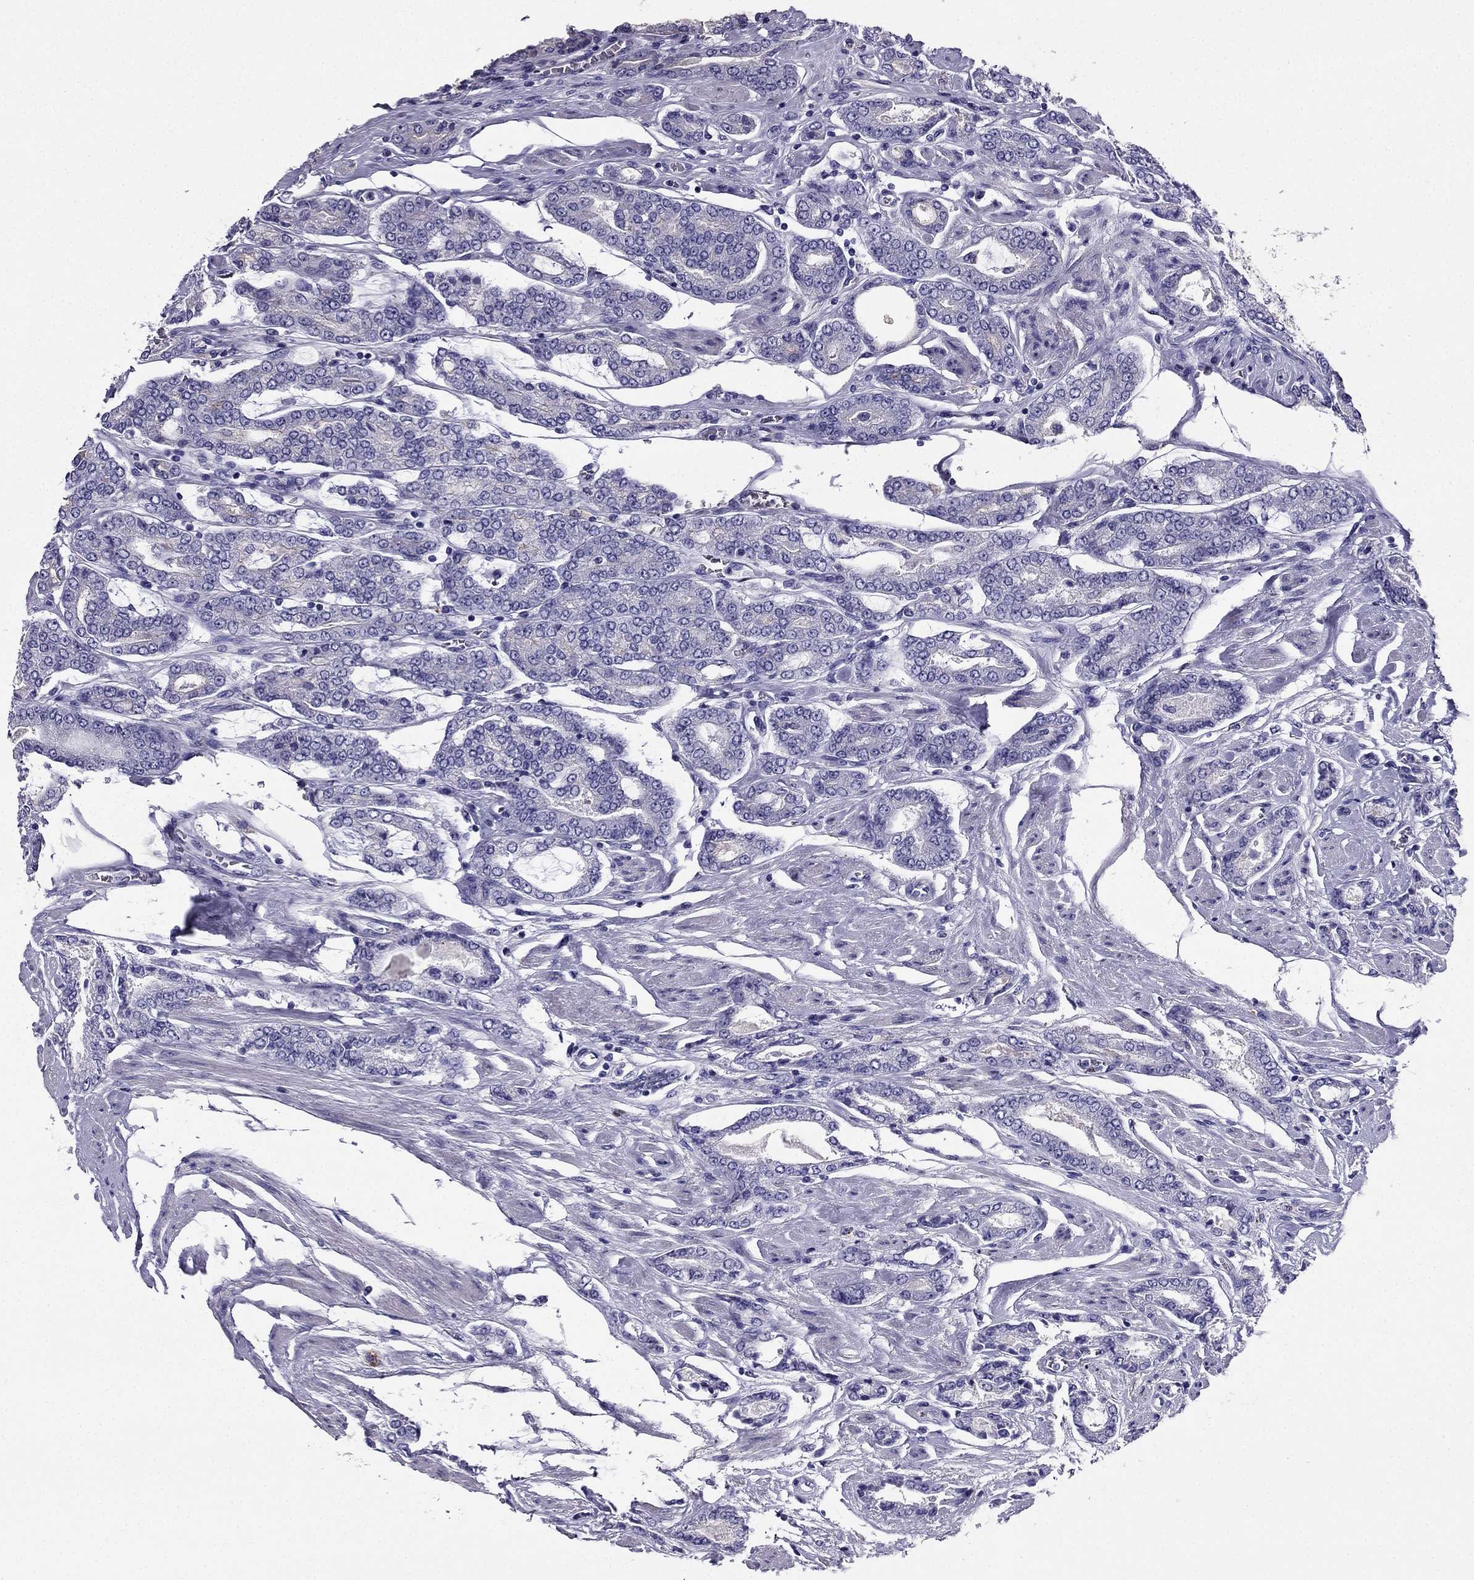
{"staining": {"intensity": "negative", "quantity": "none", "location": "none"}, "tissue": "prostate cancer", "cell_type": "Tumor cells", "image_type": "cancer", "snomed": [{"axis": "morphology", "description": "Adenocarcinoma, NOS"}, {"axis": "topography", "description": "Prostate"}], "caption": "Human prostate cancer stained for a protein using IHC exhibits no expression in tumor cells.", "gene": "PTH", "patient": {"sex": "male", "age": 64}}